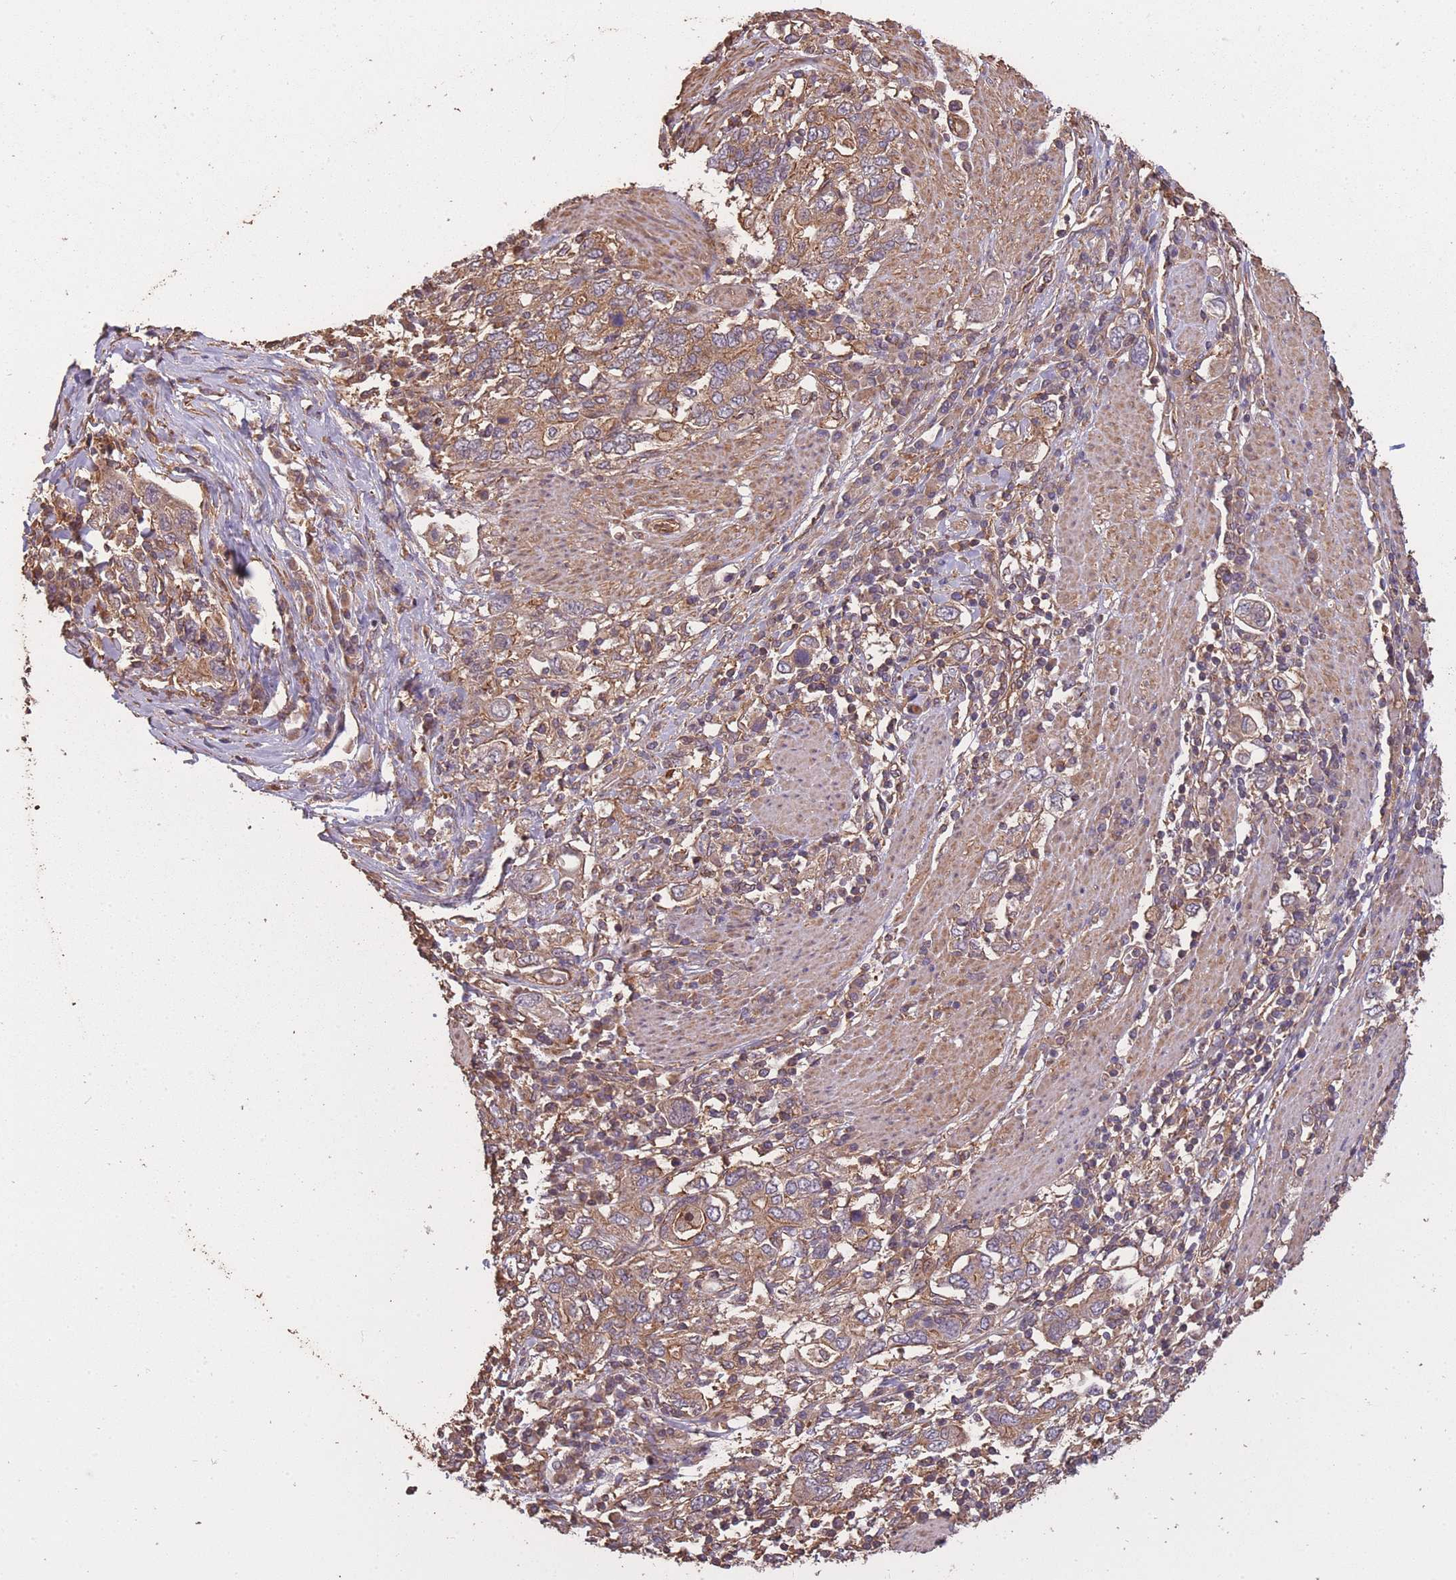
{"staining": {"intensity": "moderate", "quantity": ">75%", "location": "cytoplasmic/membranous"}, "tissue": "stomach cancer", "cell_type": "Tumor cells", "image_type": "cancer", "snomed": [{"axis": "morphology", "description": "Adenocarcinoma, NOS"}, {"axis": "topography", "description": "Stomach, upper"}, {"axis": "topography", "description": "Stomach"}], "caption": "An immunohistochemistry histopathology image of neoplastic tissue is shown. Protein staining in brown shows moderate cytoplasmic/membranous positivity in stomach cancer (adenocarcinoma) within tumor cells. (Brightfield microscopy of DAB IHC at high magnification).", "gene": "ARMH3", "patient": {"sex": "male", "age": 62}}